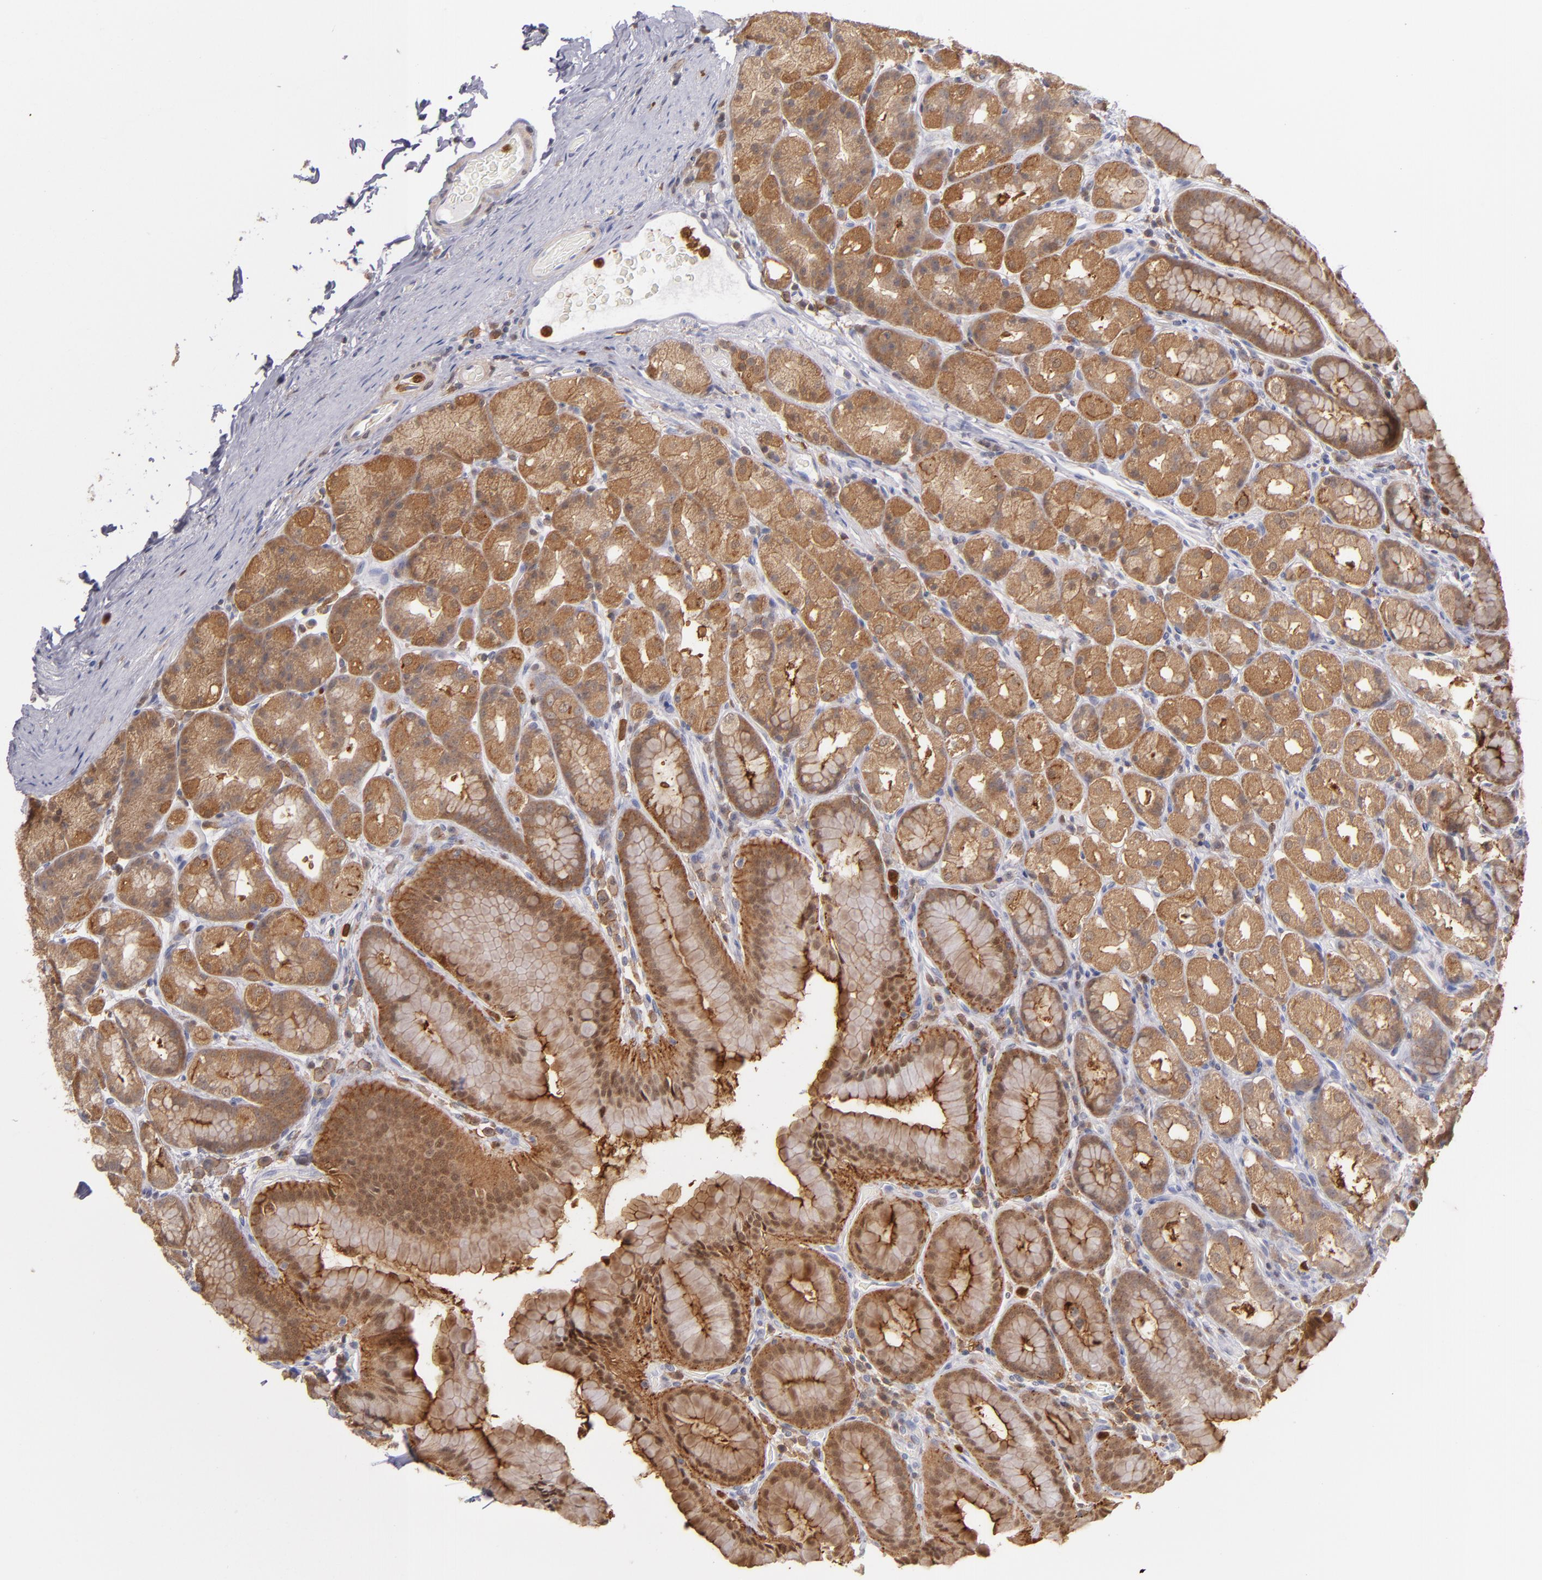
{"staining": {"intensity": "strong", "quantity": ">75%", "location": "cytoplasmic/membranous"}, "tissue": "stomach", "cell_type": "Glandular cells", "image_type": "normal", "snomed": [{"axis": "morphology", "description": "Normal tissue, NOS"}, {"axis": "topography", "description": "Stomach, upper"}], "caption": "The photomicrograph displays immunohistochemical staining of benign stomach. There is strong cytoplasmic/membranous staining is appreciated in about >75% of glandular cells.", "gene": "PRKCD", "patient": {"sex": "male", "age": 68}}